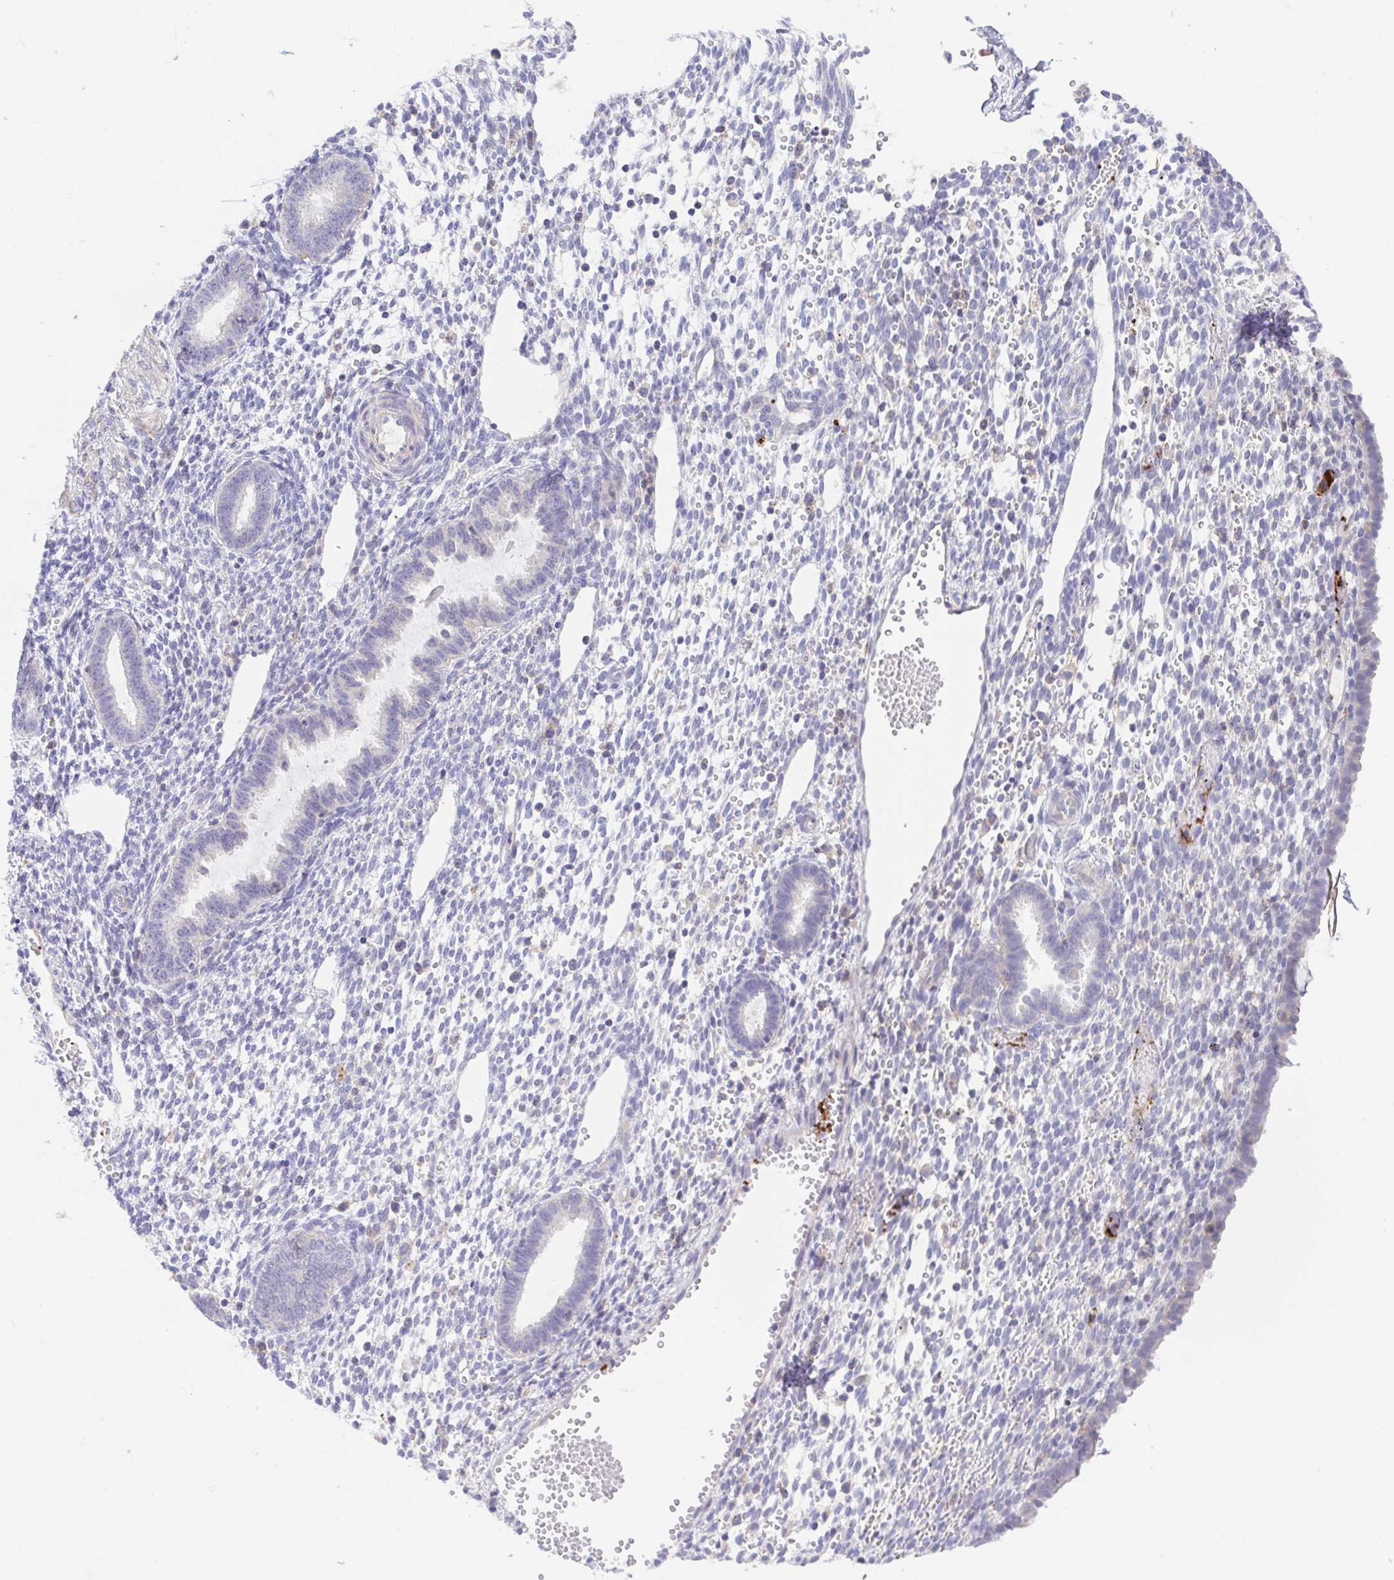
{"staining": {"intensity": "negative", "quantity": "none", "location": "none"}, "tissue": "endometrium", "cell_type": "Cells in endometrial stroma", "image_type": "normal", "snomed": [{"axis": "morphology", "description": "Normal tissue, NOS"}, {"axis": "topography", "description": "Endometrium"}], "caption": "The histopathology image displays no significant staining in cells in endometrial stroma of endometrium.", "gene": "PRR14L", "patient": {"sex": "female", "age": 36}}